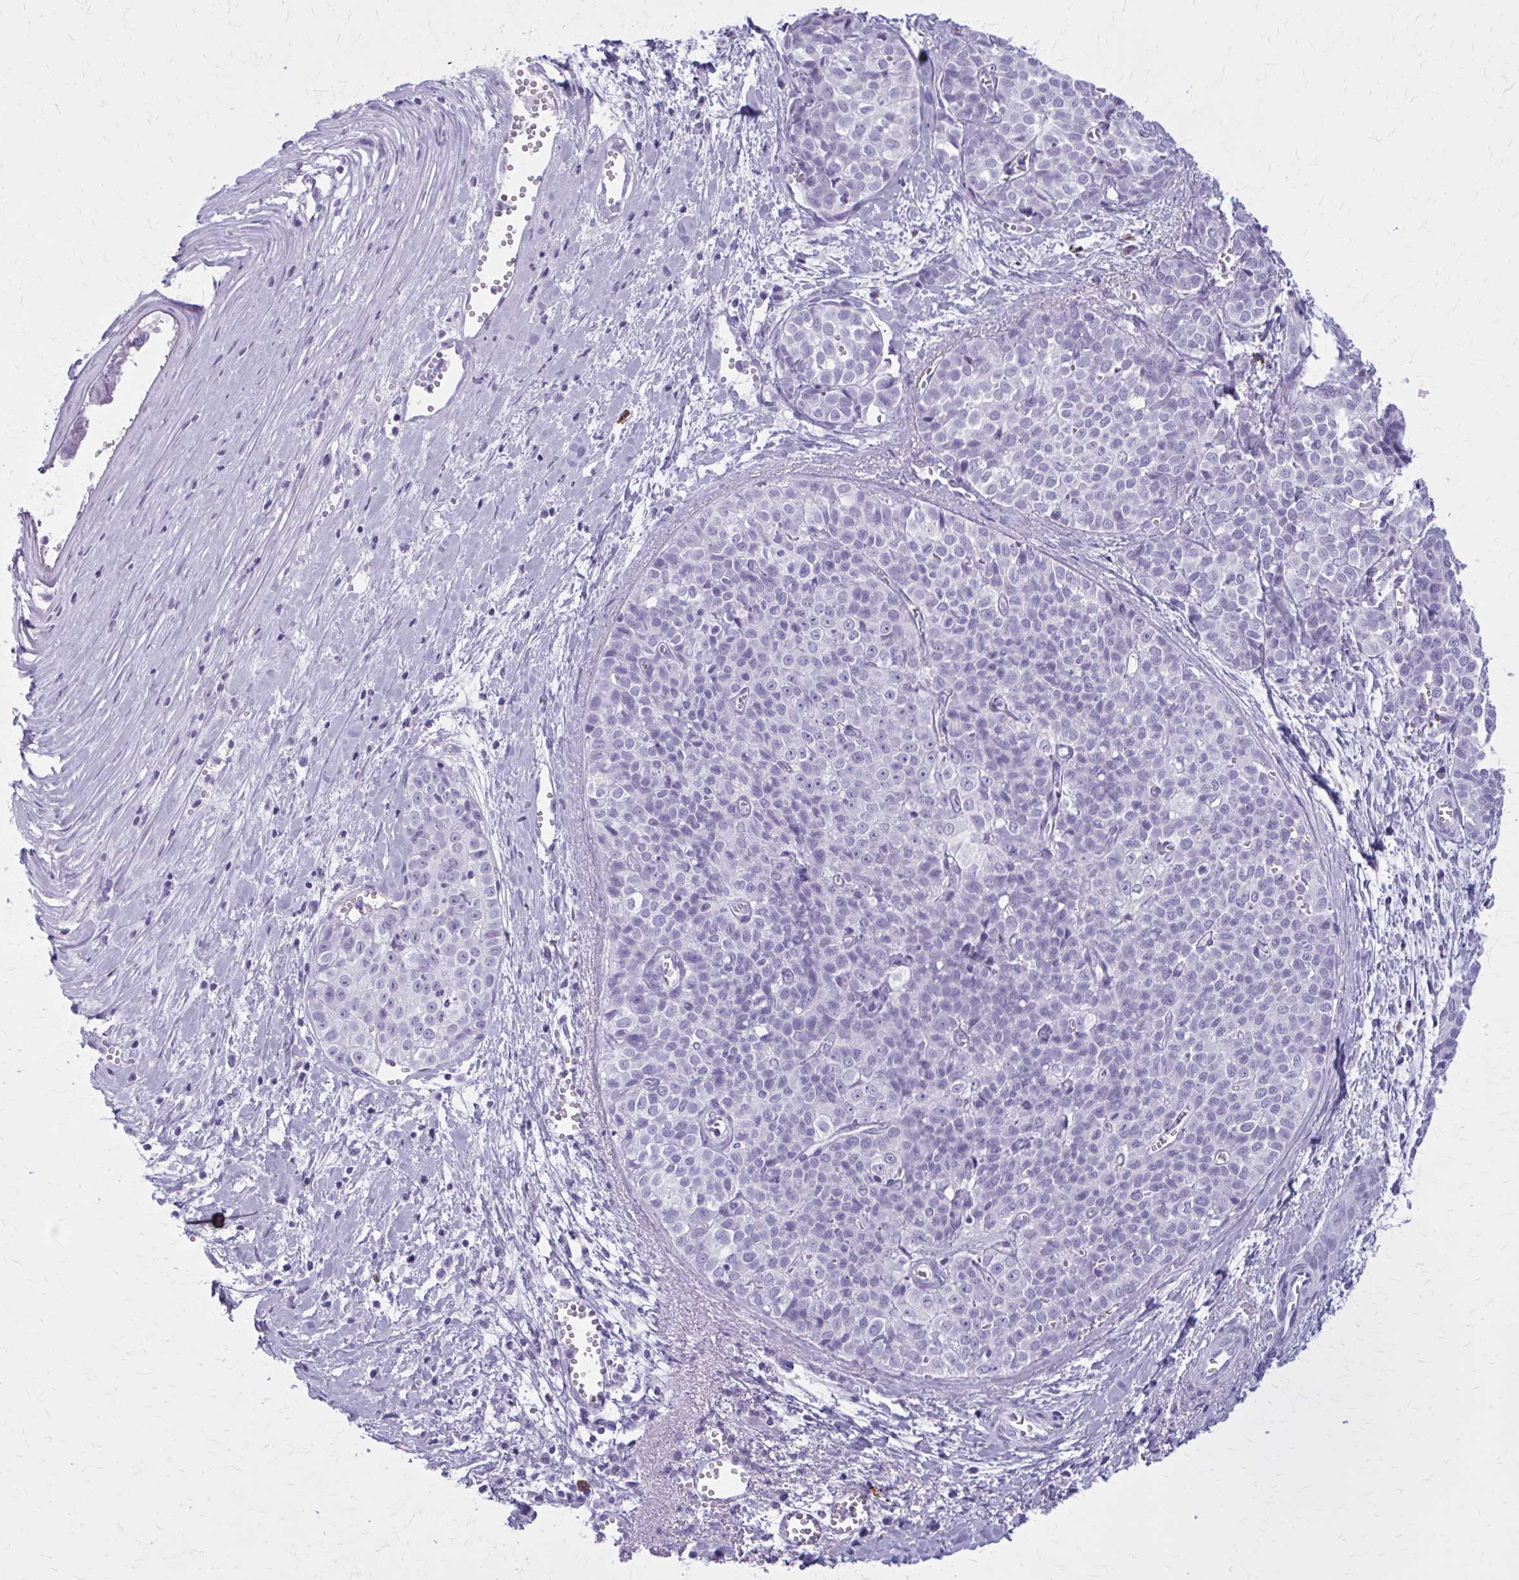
{"staining": {"intensity": "negative", "quantity": "none", "location": "none"}, "tissue": "liver cancer", "cell_type": "Tumor cells", "image_type": "cancer", "snomed": [{"axis": "morphology", "description": "Cholangiocarcinoma"}, {"axis": "topography", "description": "Liver"}], "caption": "Liver cancer (cholangiocarcinoma) was stained to show a protein in brown. There is no significant staining in tumor cells.", "gene": "ZDHHC7", "patient": {"sex": "female", "age": 77}}